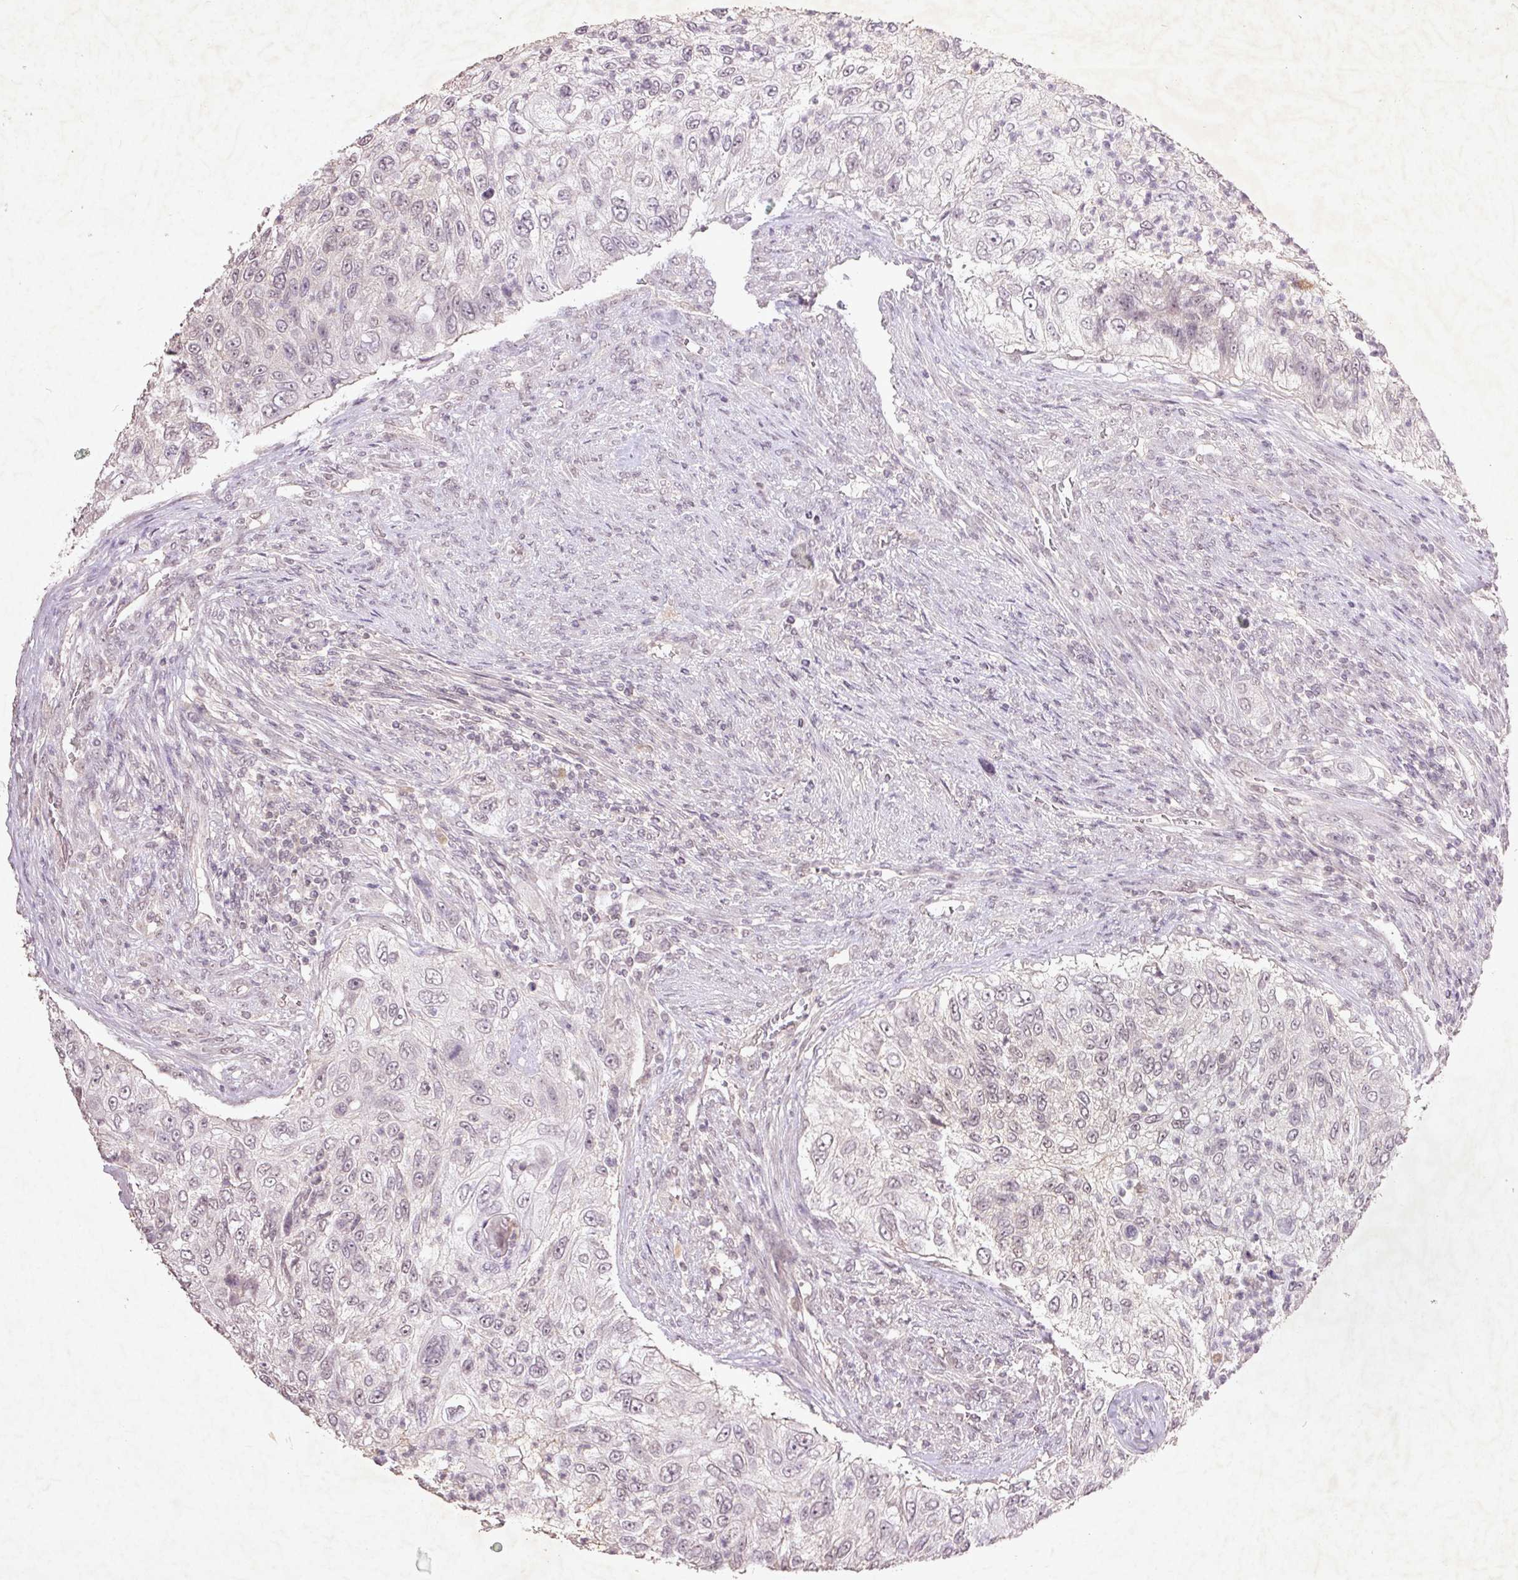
{"staining": {"intensity": "negative", "quantity": "none", "location": "none"}, "tissue": "urothelial cancer", "cell_type": "Tumor cells", "image_type": "cancer", "snomed": [{"axis": "morphology", "description": "Urothelial carcinoma, High grade"}, {"axis": "topography", "description": "Urinary bladder"}], "caption": "Immunohistochemical staining of urothelial cancer shows no significant positivity in tumor cells.", "gene": "FAM168B", "patient": {"sex": "female", "age": 60}}